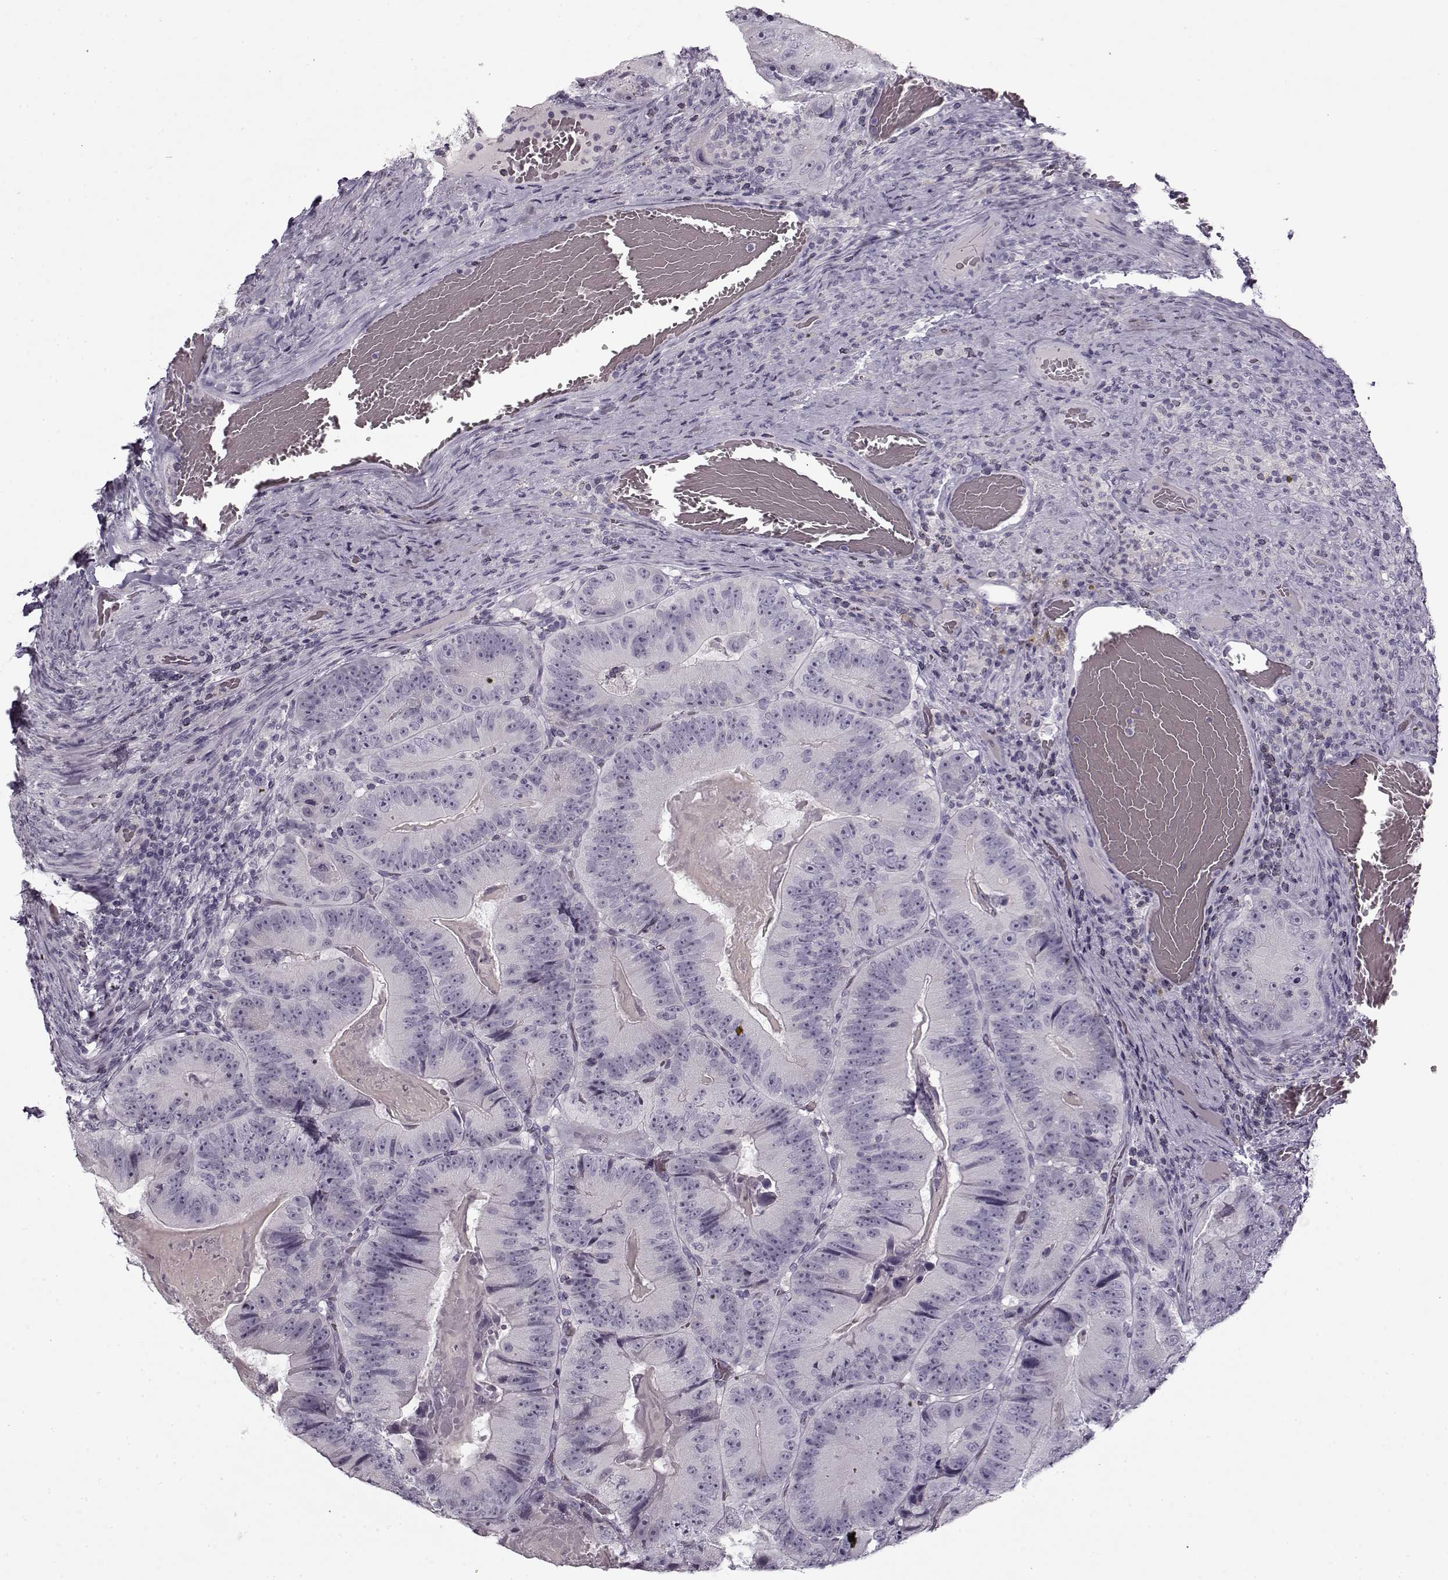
{"staining": {"intensity": "negative", "quantity": "none", "location": "none"}, "tissue": "colorectal cancer", "cell_type": "Tumor cells", "image_type": "cancer", "snomed": [{"axis": "morphology", "description": "Adenocarcinoma, NOS"}, {"axis": "topography", "description": "Colon"}], "caption": "Photomicrograph shows no significant protein expression in tumor cells of colorectal cancer.", "gene": "PNMT", "patient": {"sex": "female", "age": 86}}